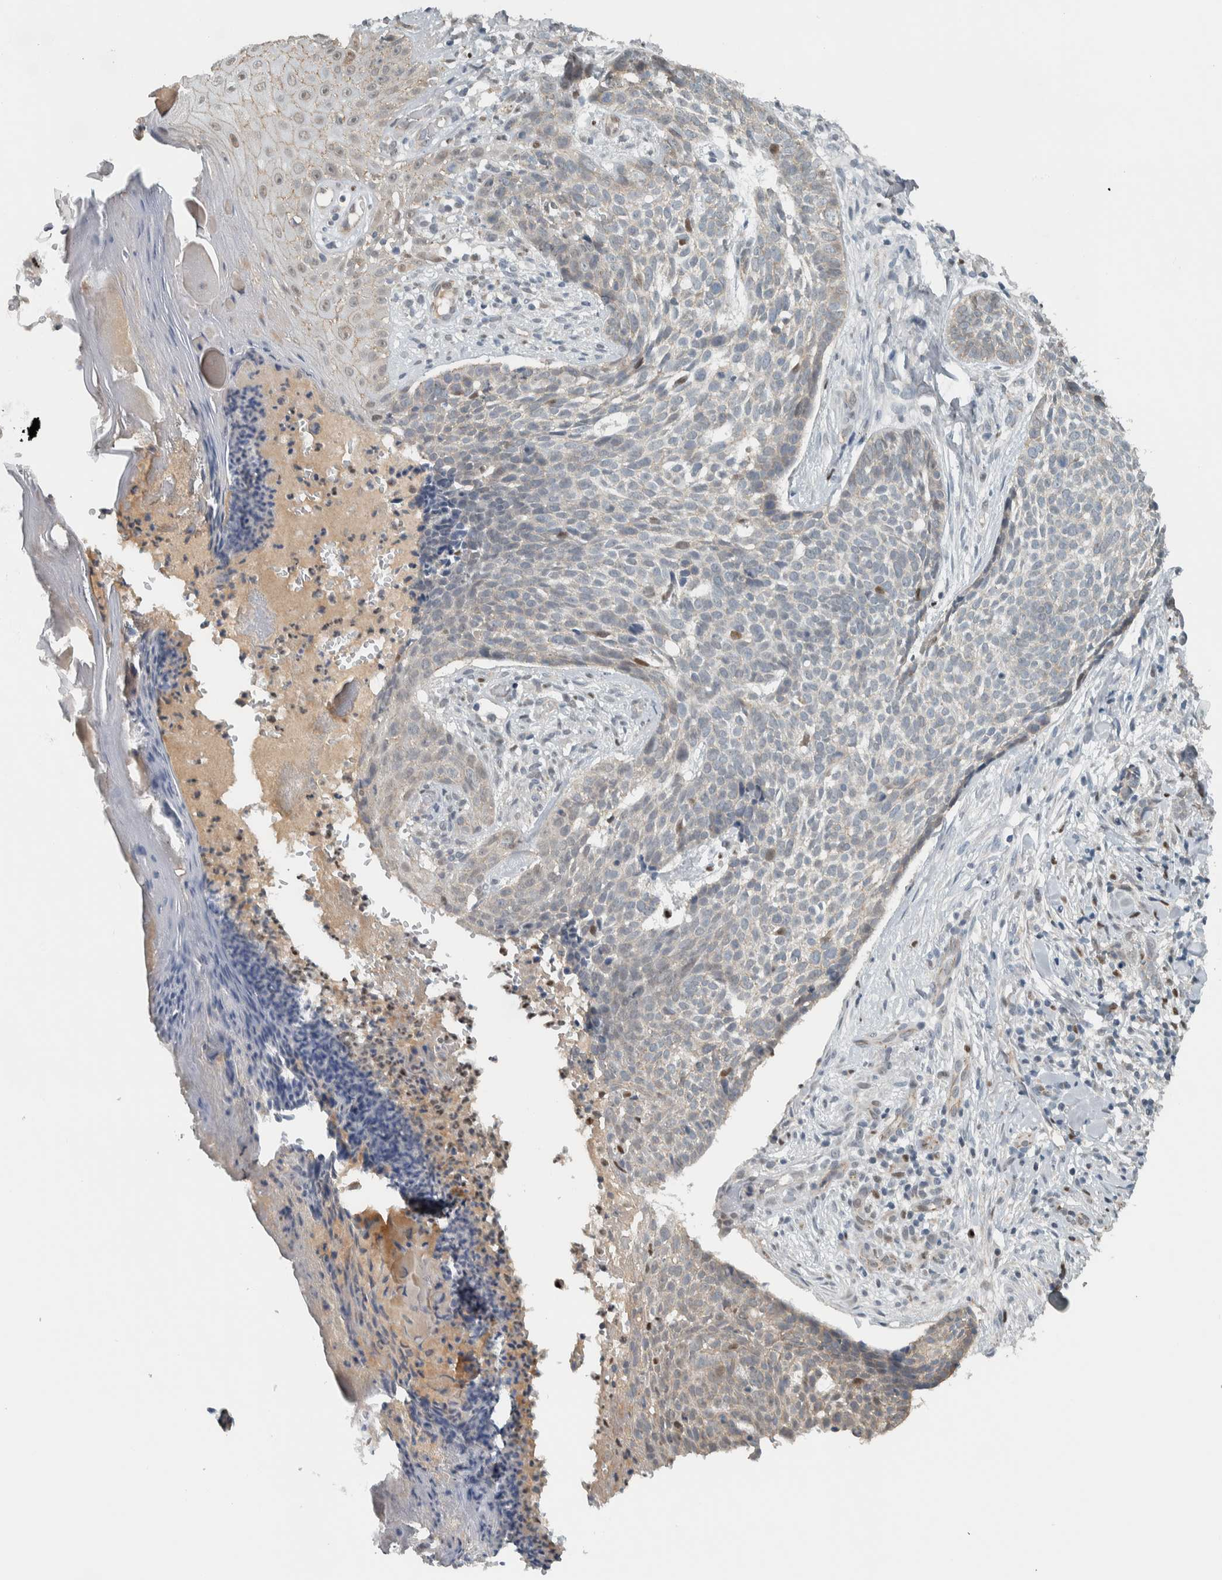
{"staining": {"intensity": "negative", "quantity": "none", "location": "none"}, "tissue": "skin cancer", "cell_type": "Tumor cells", "image_type": "cancer", "snomed": [{"axis": "morphology", "description": "Normal tissue, NOS"}, {"axis": "morphology", "description": "Basal cell carcinoma"}, {"axis": "topography", "description": "Skin"}], "caption": "IHC photomicrograph of neoplastic tissue: skin cancer stained with DAB shows no significant protein staining in tumor cells.", "gene": "ADPRM", "patient": {"sex": "male", "age": 67}}